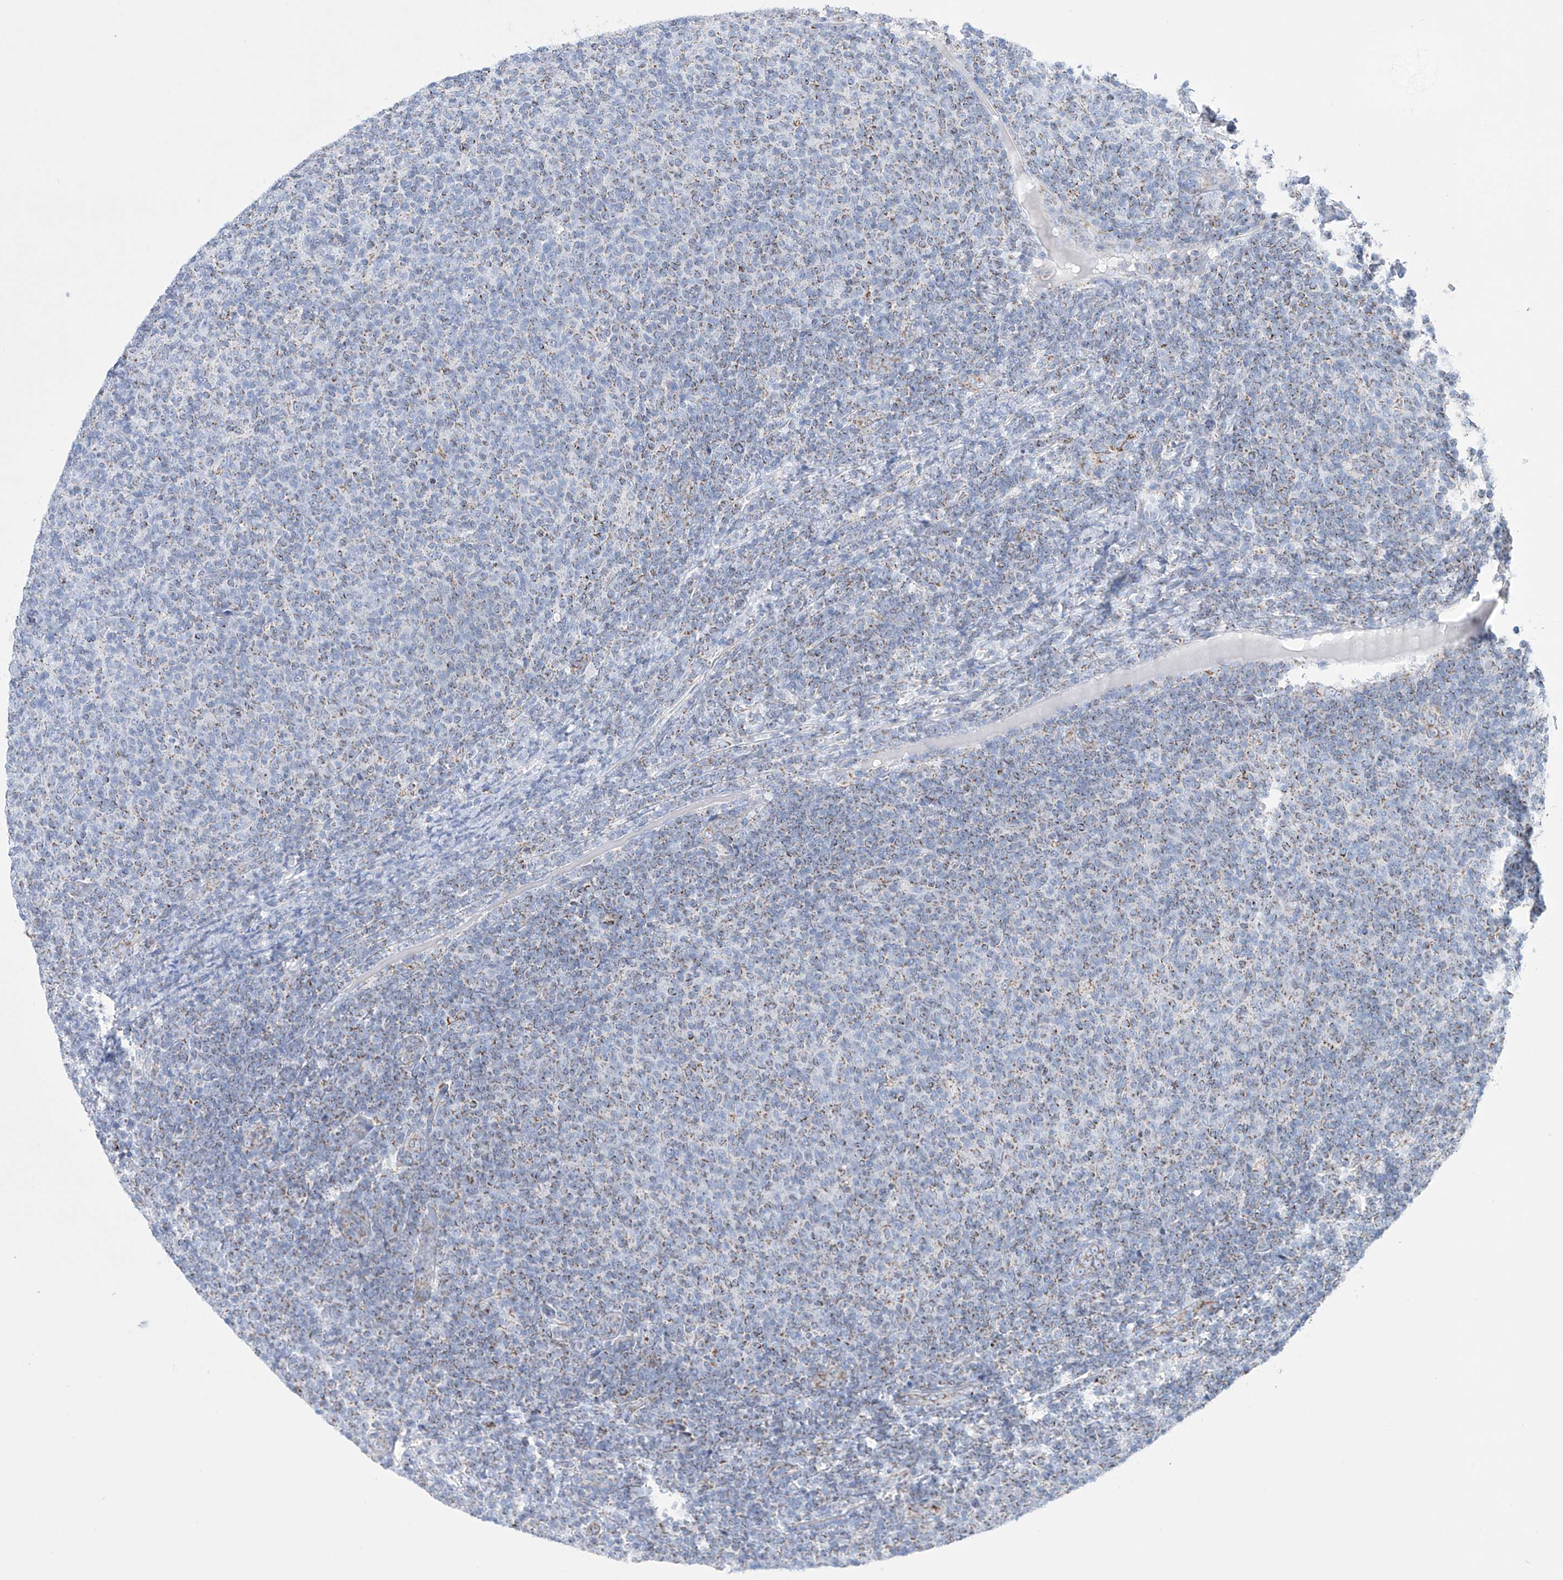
{"staining": {"intensity": "weak", "quantity": "25%-75%", "location": "cytoplasmic/membranous"}, "tissue": "lymphoma", "cell_type": "Tumor cells", "image_type": "cancer", "snomed": [{"axis": "morphology", "description": "Malignant lymphoma, non-Hodgkin's type, Low grade"}, {"axis": "topography", "description": "Lymph node"}], "caption": "Protein positivity by immunohistochemistry (IHC) shows weak cytoplasmic/membranous staining in about 25%-75% of tumor cells in lymphoma. Nuclei are stained in blue.", "gene": "ALDH6A1", "patient": {"sex": "male", "age": 66}}